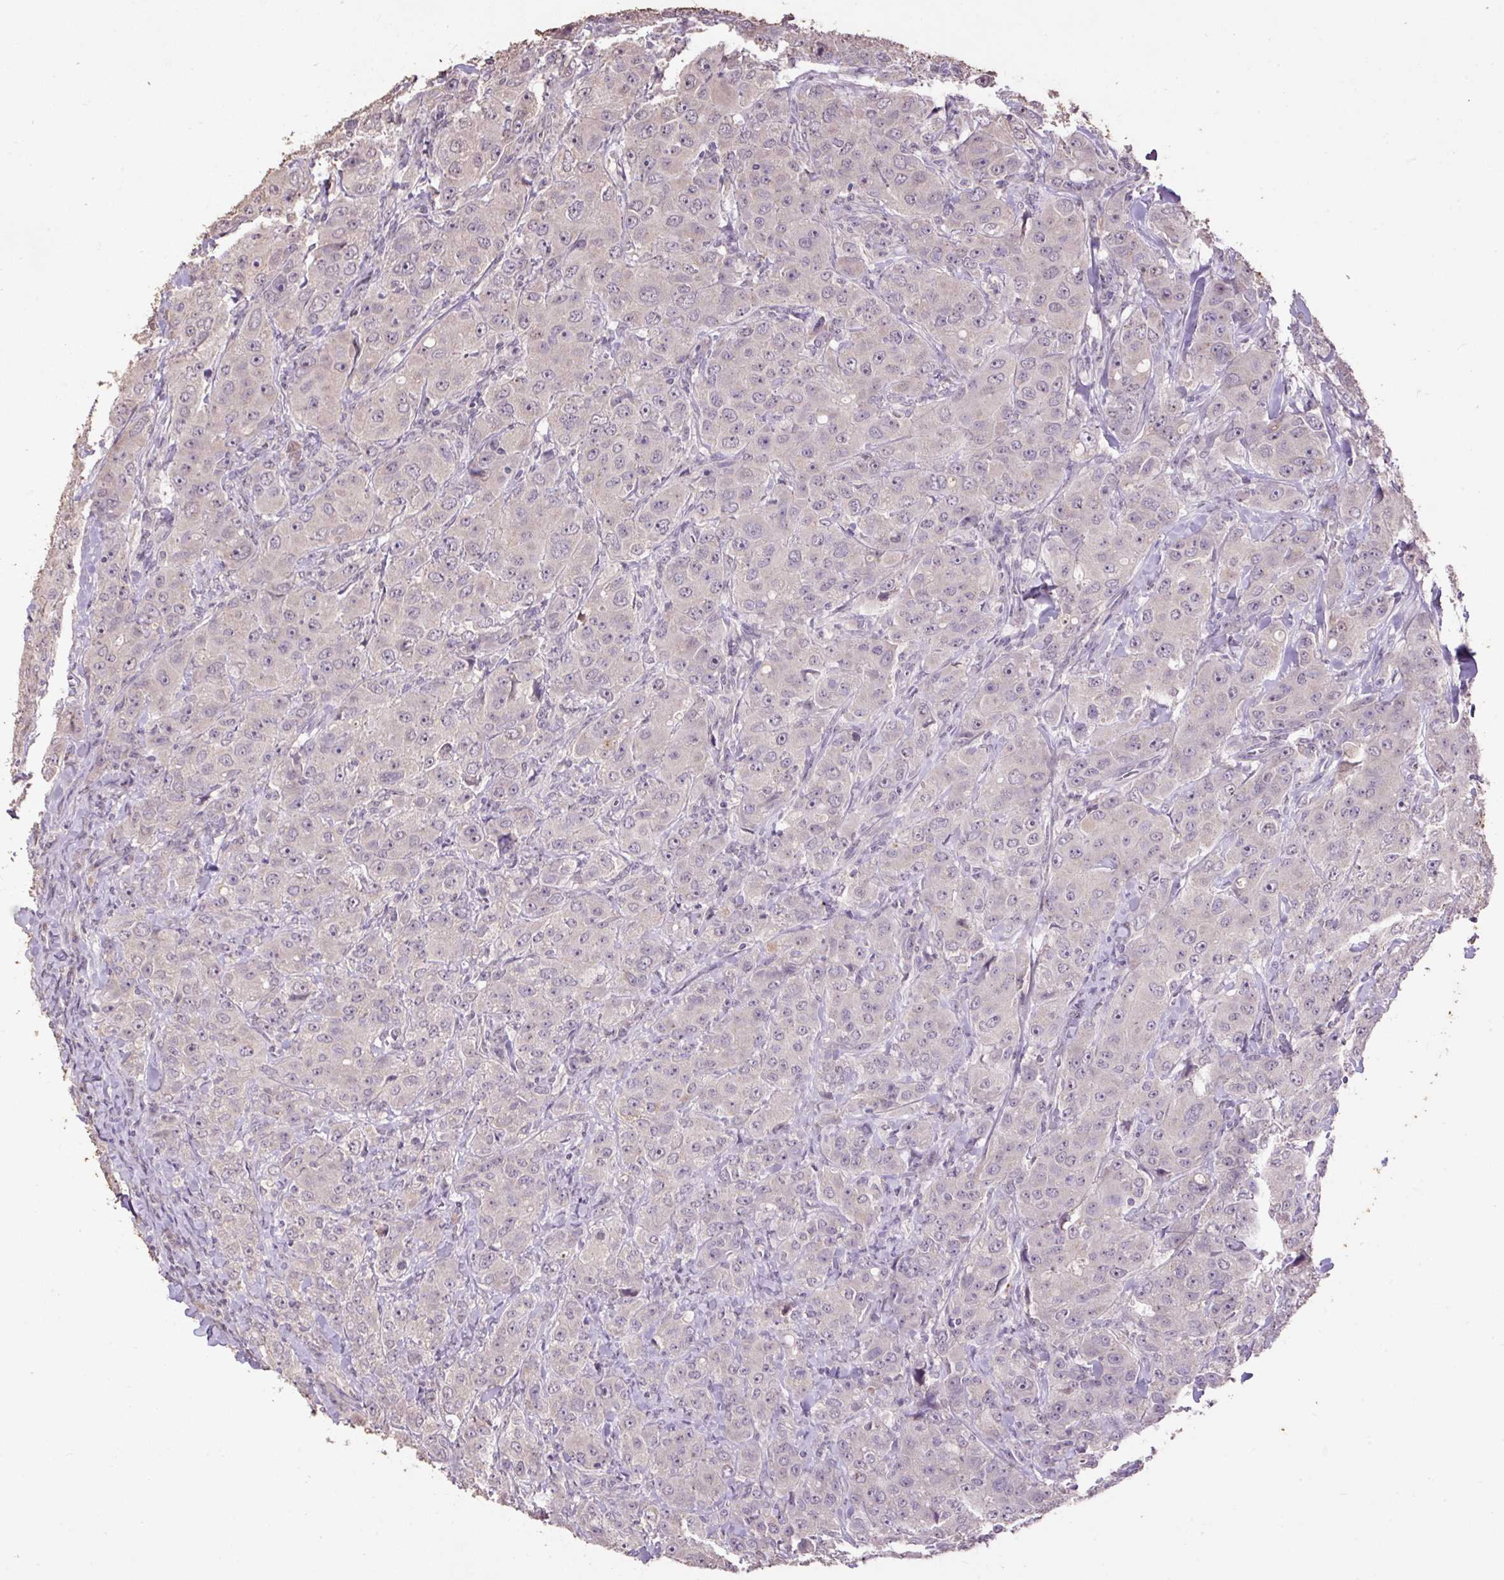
{"staining": {"intensity": "negative", "quantity": "none", "location": "none"}, "tissue": "breast cancer", "cell_type": "Tumor cells", "image_type": "cancer", "snomed": [{"axis": "morphology", "description": "Duct carcinoma"}, {"axis": "topography", "description": "Breast"}], "caption": "Immunohistochemistry (IHC) of human breast cancer reveals no positivity in tumor cells.", "gene": "LRTM2", "patient": {"sex": "female", "age": 43}}